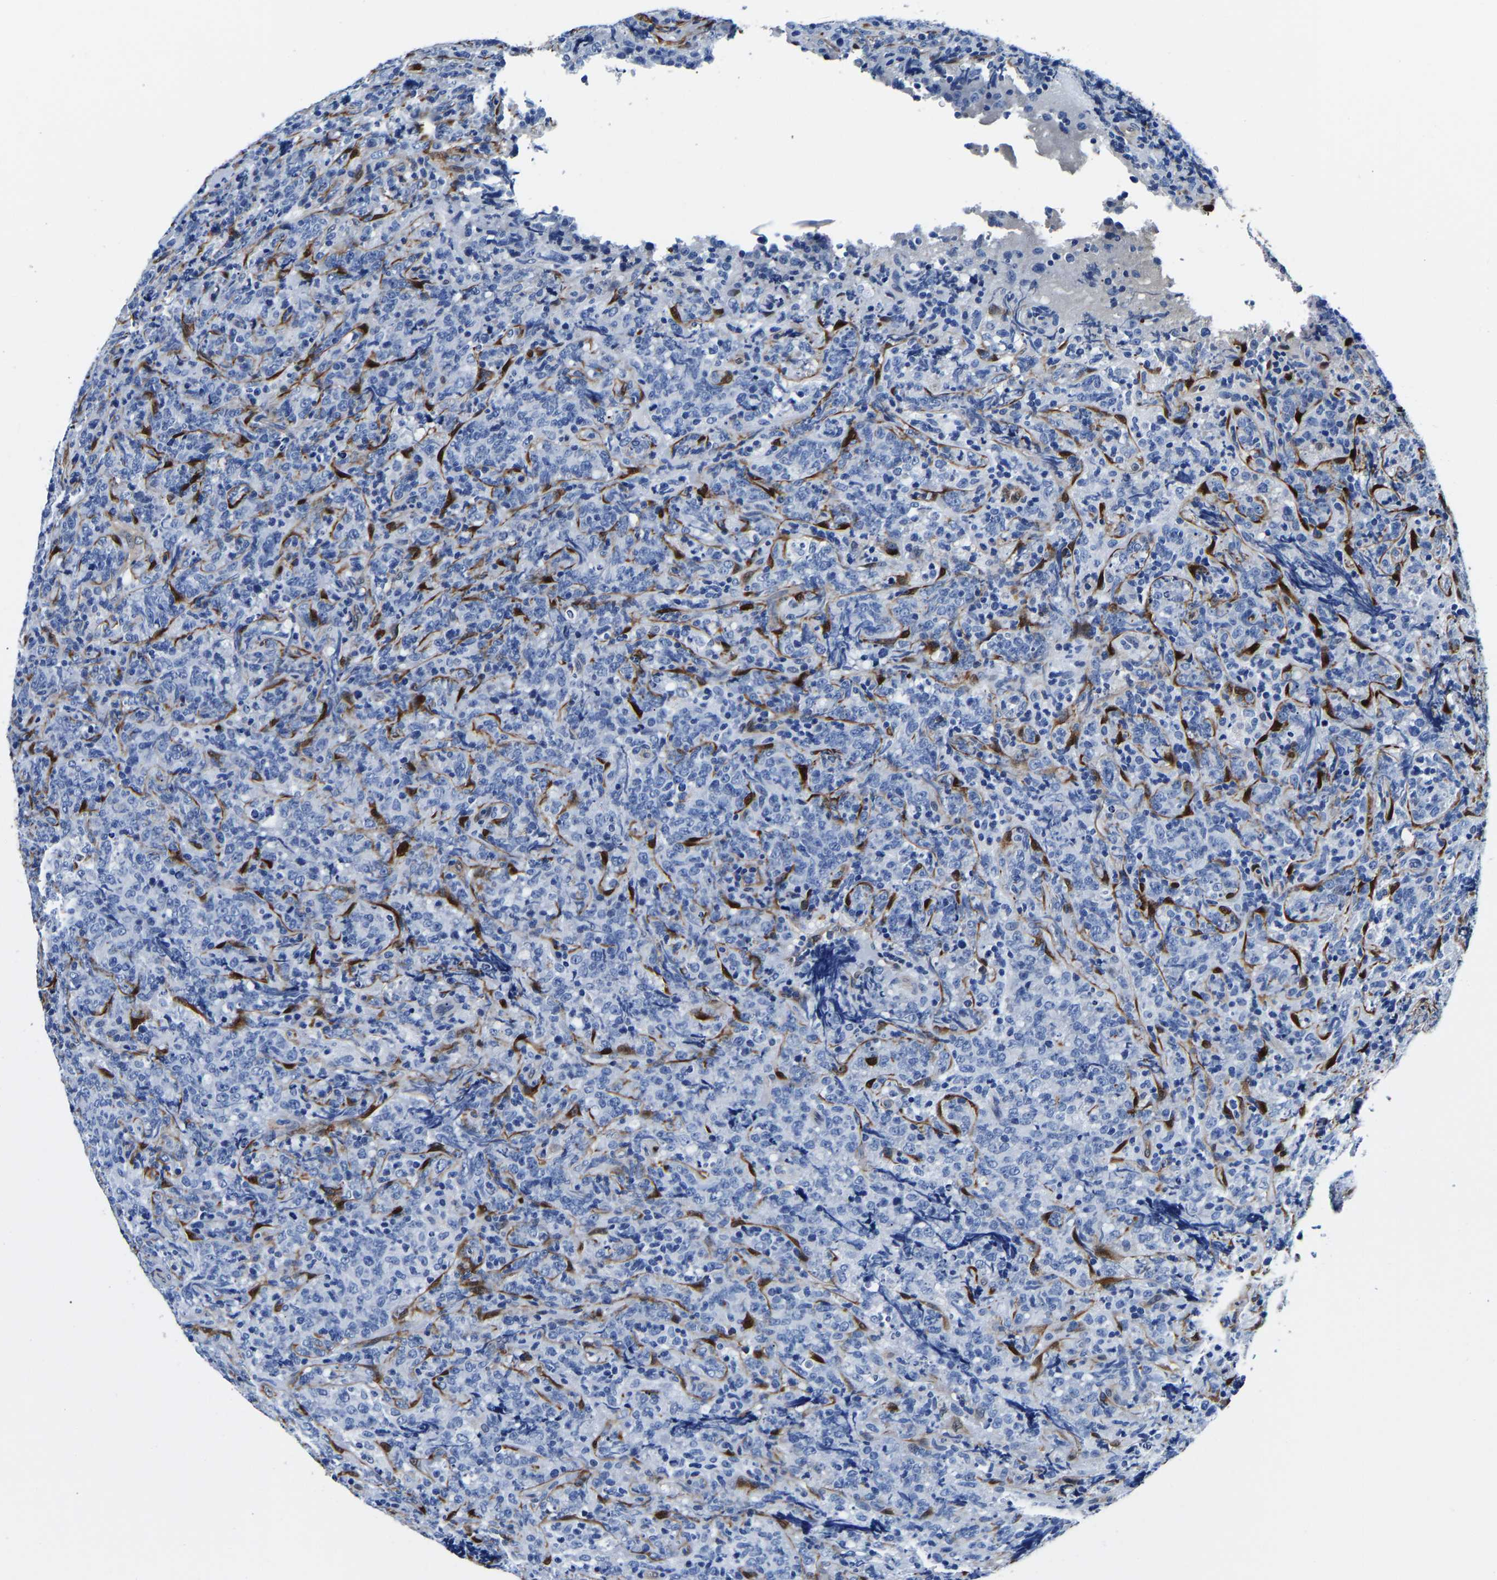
{"staining": {"intensity": "negative", "quantity": "none", "location": "none"}, "tissue": "lymphoma", "cell_type": "Tumor cells", "image_type": "cancer", "snomed": [{"axis": "morphology", "description": "Malignant lymphoma, non-Hodgkin's type, High grade"}, {"axis": "topography", "description": "Tonsil"}], "caption": "Photomicrograph shows no significant protein positivity in tumor cells of high-grade malignant lymphoma, non-Hodgkin's type.", "gene": "S100A13", "patient": {"sex": "female", "age": 36}}